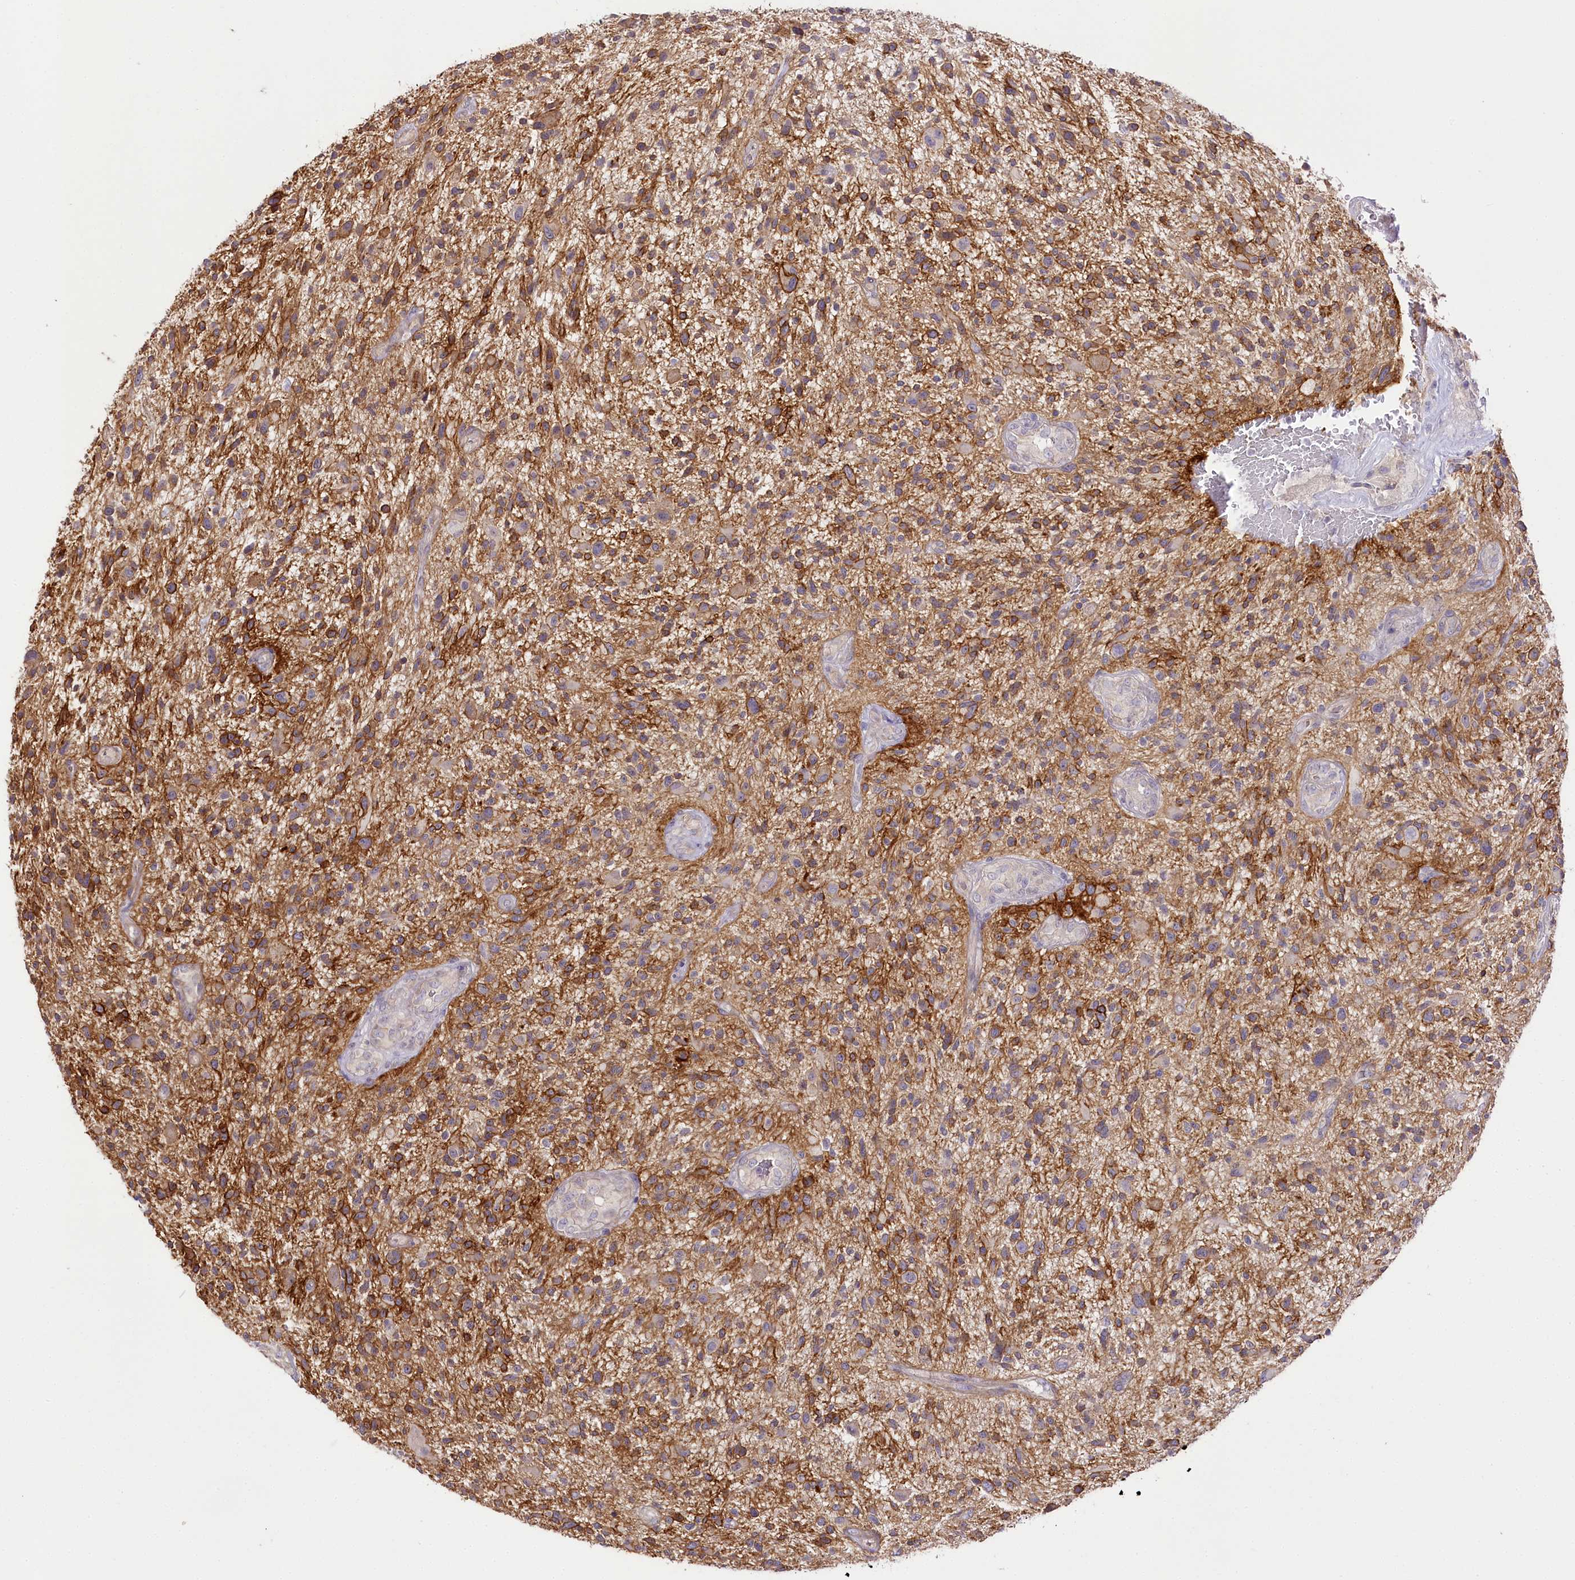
{"staining": {"intensity": "moderate", "quantity": ">75%", "location": "cytoplasmic/membranous"}, "tissue": "glioma", "cell_type": "Tumor cells", "image_type": "cancer", "snomed": [{"axis": "morphology", "description": "Glioma, malignant, High grade"}, {"axis": "topography", "description": "Brain"}], "caption": "Glioma was stained to show a protein in brown. There is medium levels of moderate cytoplasmic/membranous staining in approximately >75% of tumor cells.", "gene": "ZNF226", "patient": {"sex": "male", "age": 47}}